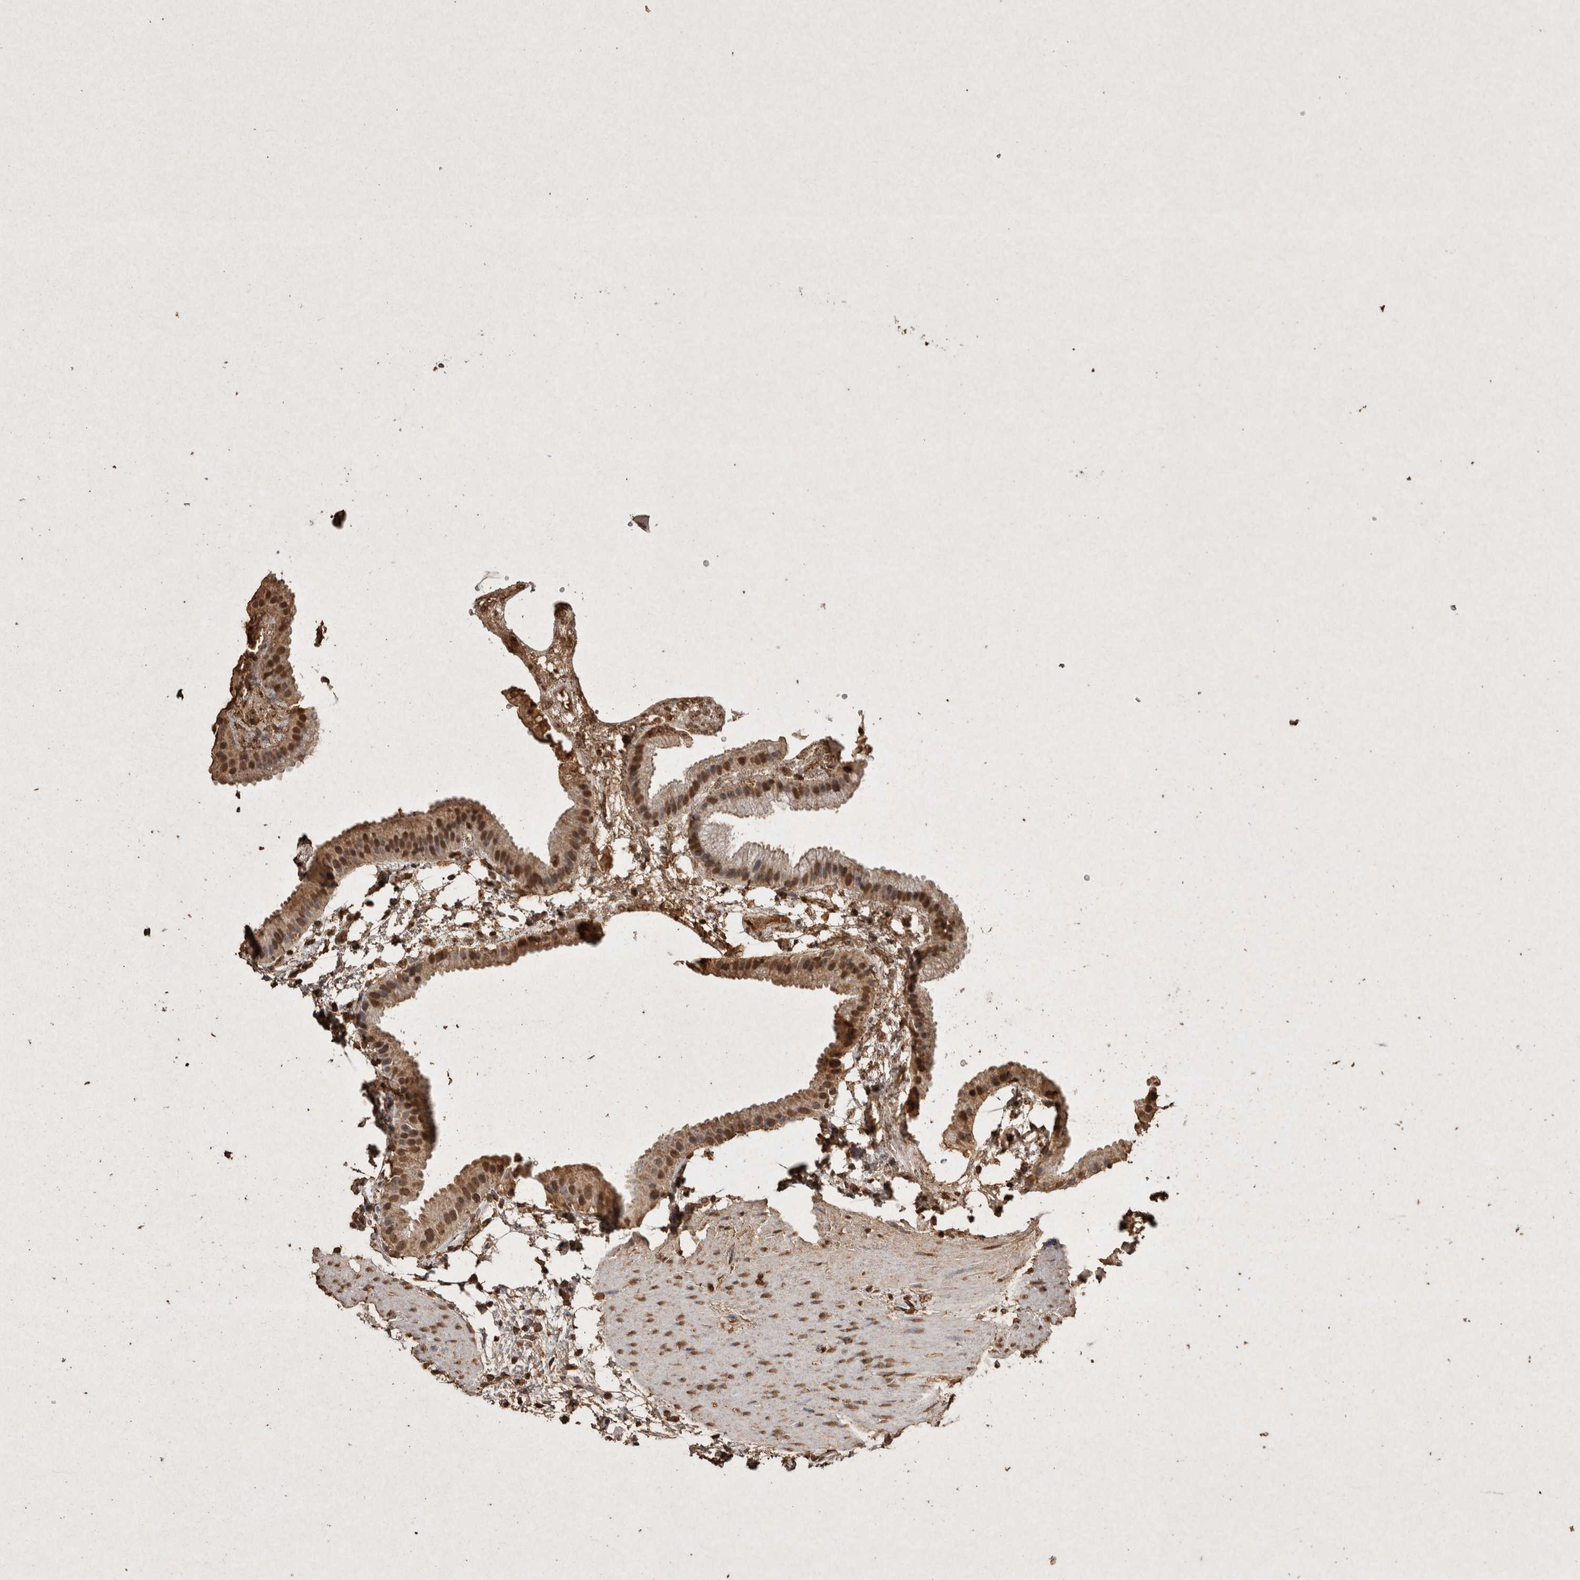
{"staining": {"intensity": "moderate", "quantity": ">75%", "location": "nuclear"}, "tissue": "gallbladder", "cell_type": "Glandular cells", "image_type": "normal", "snomed": [{"axis": "morphology", "description": "Normal tissue, NOS"}, {"axis": "topography", "description": "Gallbladder"}], "caption": "Immunohistochemical staining of normal gallbladder demonstrates >75% levels of moderate nuclear protein positivity in about >75% of glandular cells.", "gene": "FSTL3", "patient": {"sex": "female", "age": 64}}